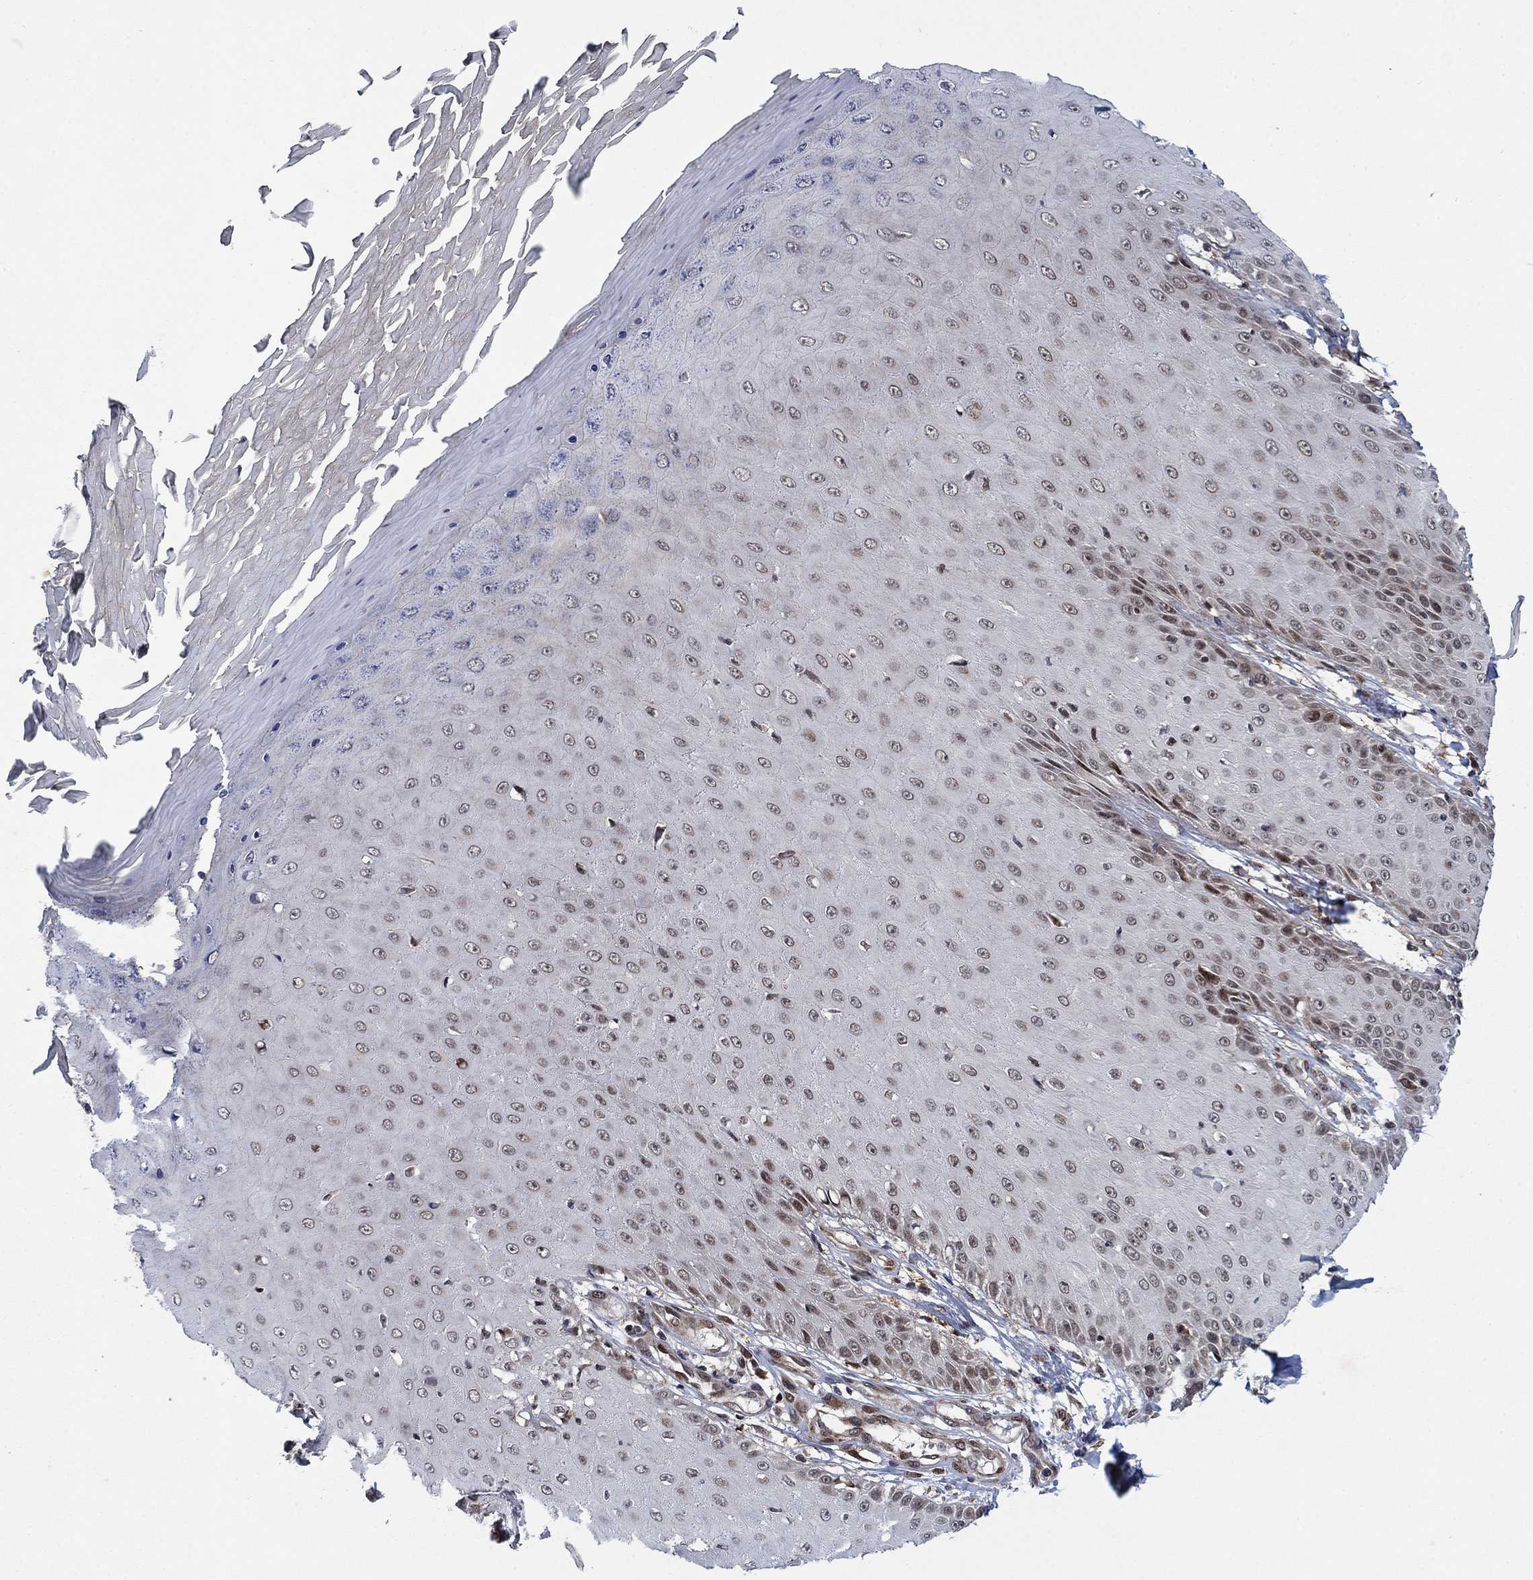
{"staining": {"intensity": "moderate", "quantity": "<25%", "location": "nuclear"}, "tissue": "skin cancer", "cell_type": "Tumor cells", "image_type": "cancer", "snomed": [{"axis": "morphology", "description": "Inflammation, NOS"}, {"axis": "morphology", "description": "Squamous cell carcinoma, NOS"}, {"axis": "topography", "description": "Skin"}], "caption": "Human skin cancer (squamous cell carcinoma) stained with a brown dye exhibits moderate nuclear positive expression in approximately <25% of tumor cells.", "gene": "PRICKLE4", "patient": {"sex": "male", "age": 70}}